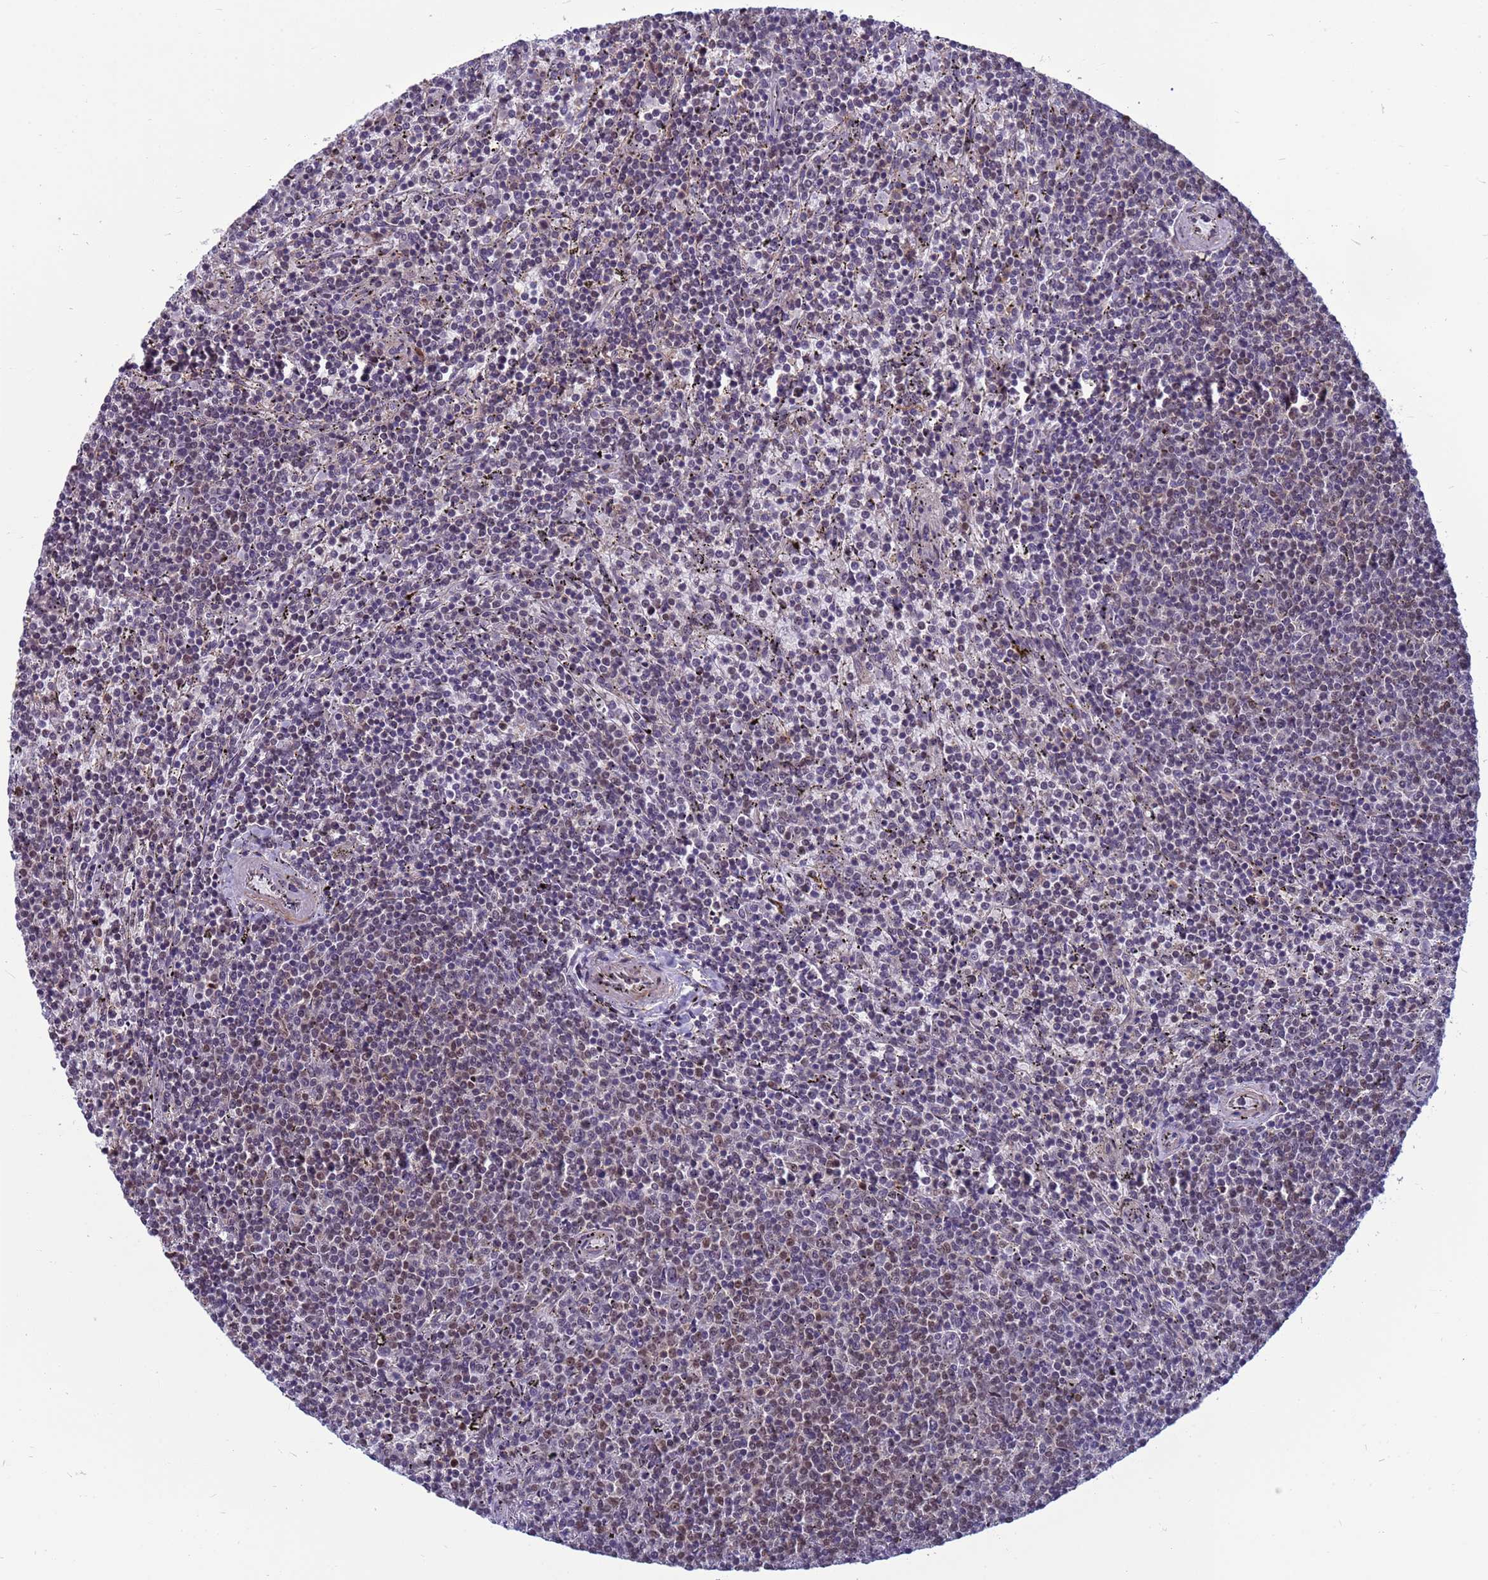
{"staining": {"intensity": "weak", "quantity": "<25%", "location": "nuclear"}, "tissue": "lymphoma", "cell_type": "Tumor cells", "image_type": "cancer", "snomed": [{"axis": "morphology", "description": "Malignant lymphoma, non-Hodgkin's type, Low grade"}, {"axis": "topography", "description": "Spleen"}], "caption": "Malignant lymphoma, non-Hodgkin's type (low-grade) was stained to show a protein in brown. There is no significant positivity in tumor cells.", "gene": "NSL1", "patient": {"sex": "female", "age": 50}}